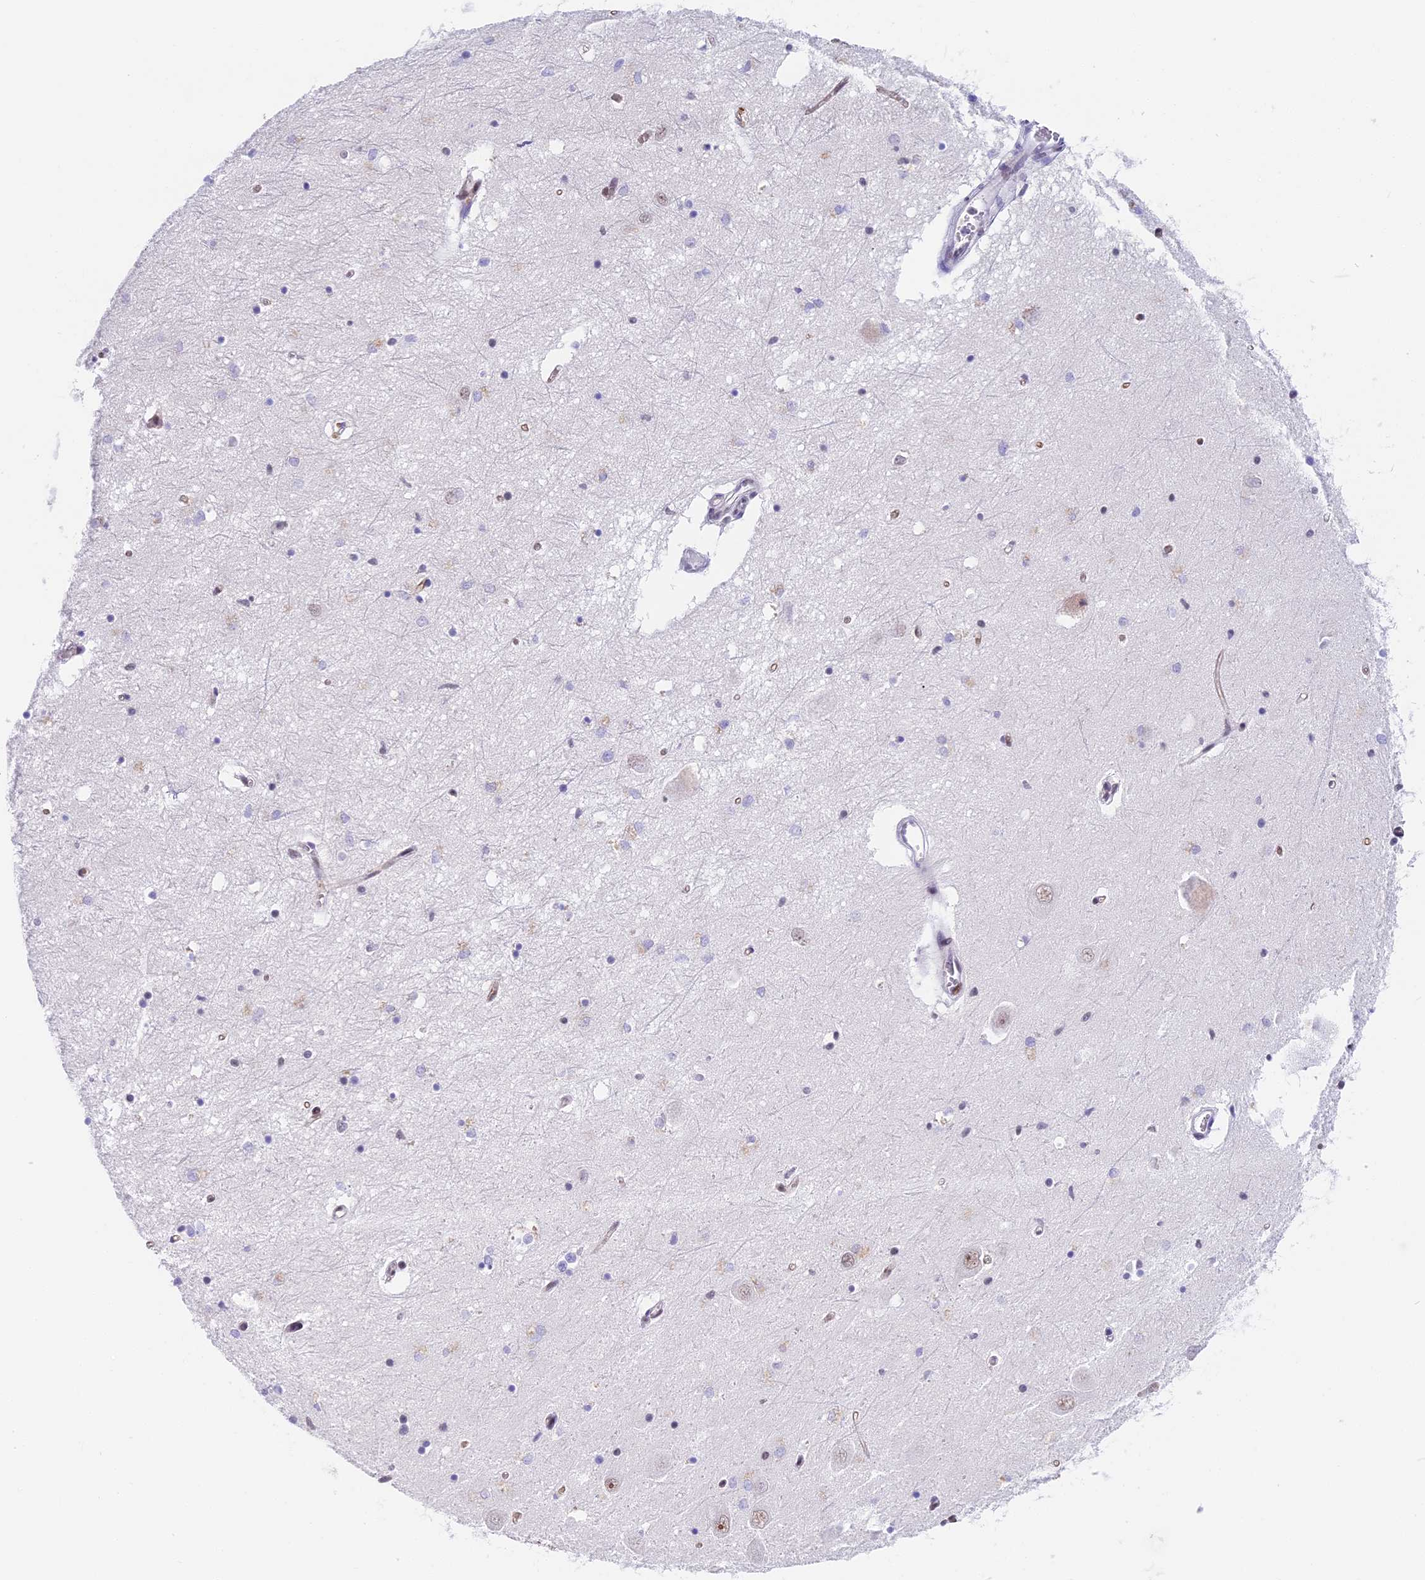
{"staining": {"intensity": "moderate", "quantity": "<25%", "location": "nuclear"}, "tissue": "hippocampus", "cell_type": "Glial cells", "image_type": "normal", "snomed": [{"axis": "morphology", "description": "Normal tissue, NOS"}, {"axis": "topography", "description": "Hippocampus"}], "caption": "IHC staining of unremarkable hippocampus, which displays low levels of moderate nuclear expression in approximately <25% of glial cells indicating moderate nuclear protein staining. The staining was performed using DAB (3,3'-diaminobenzidine) (brown) for protein detection and nuclei were counterstained in hematoxylin (blue).", "gene": "SBNO1", "patient": {"sex": "male", "age": 70}}